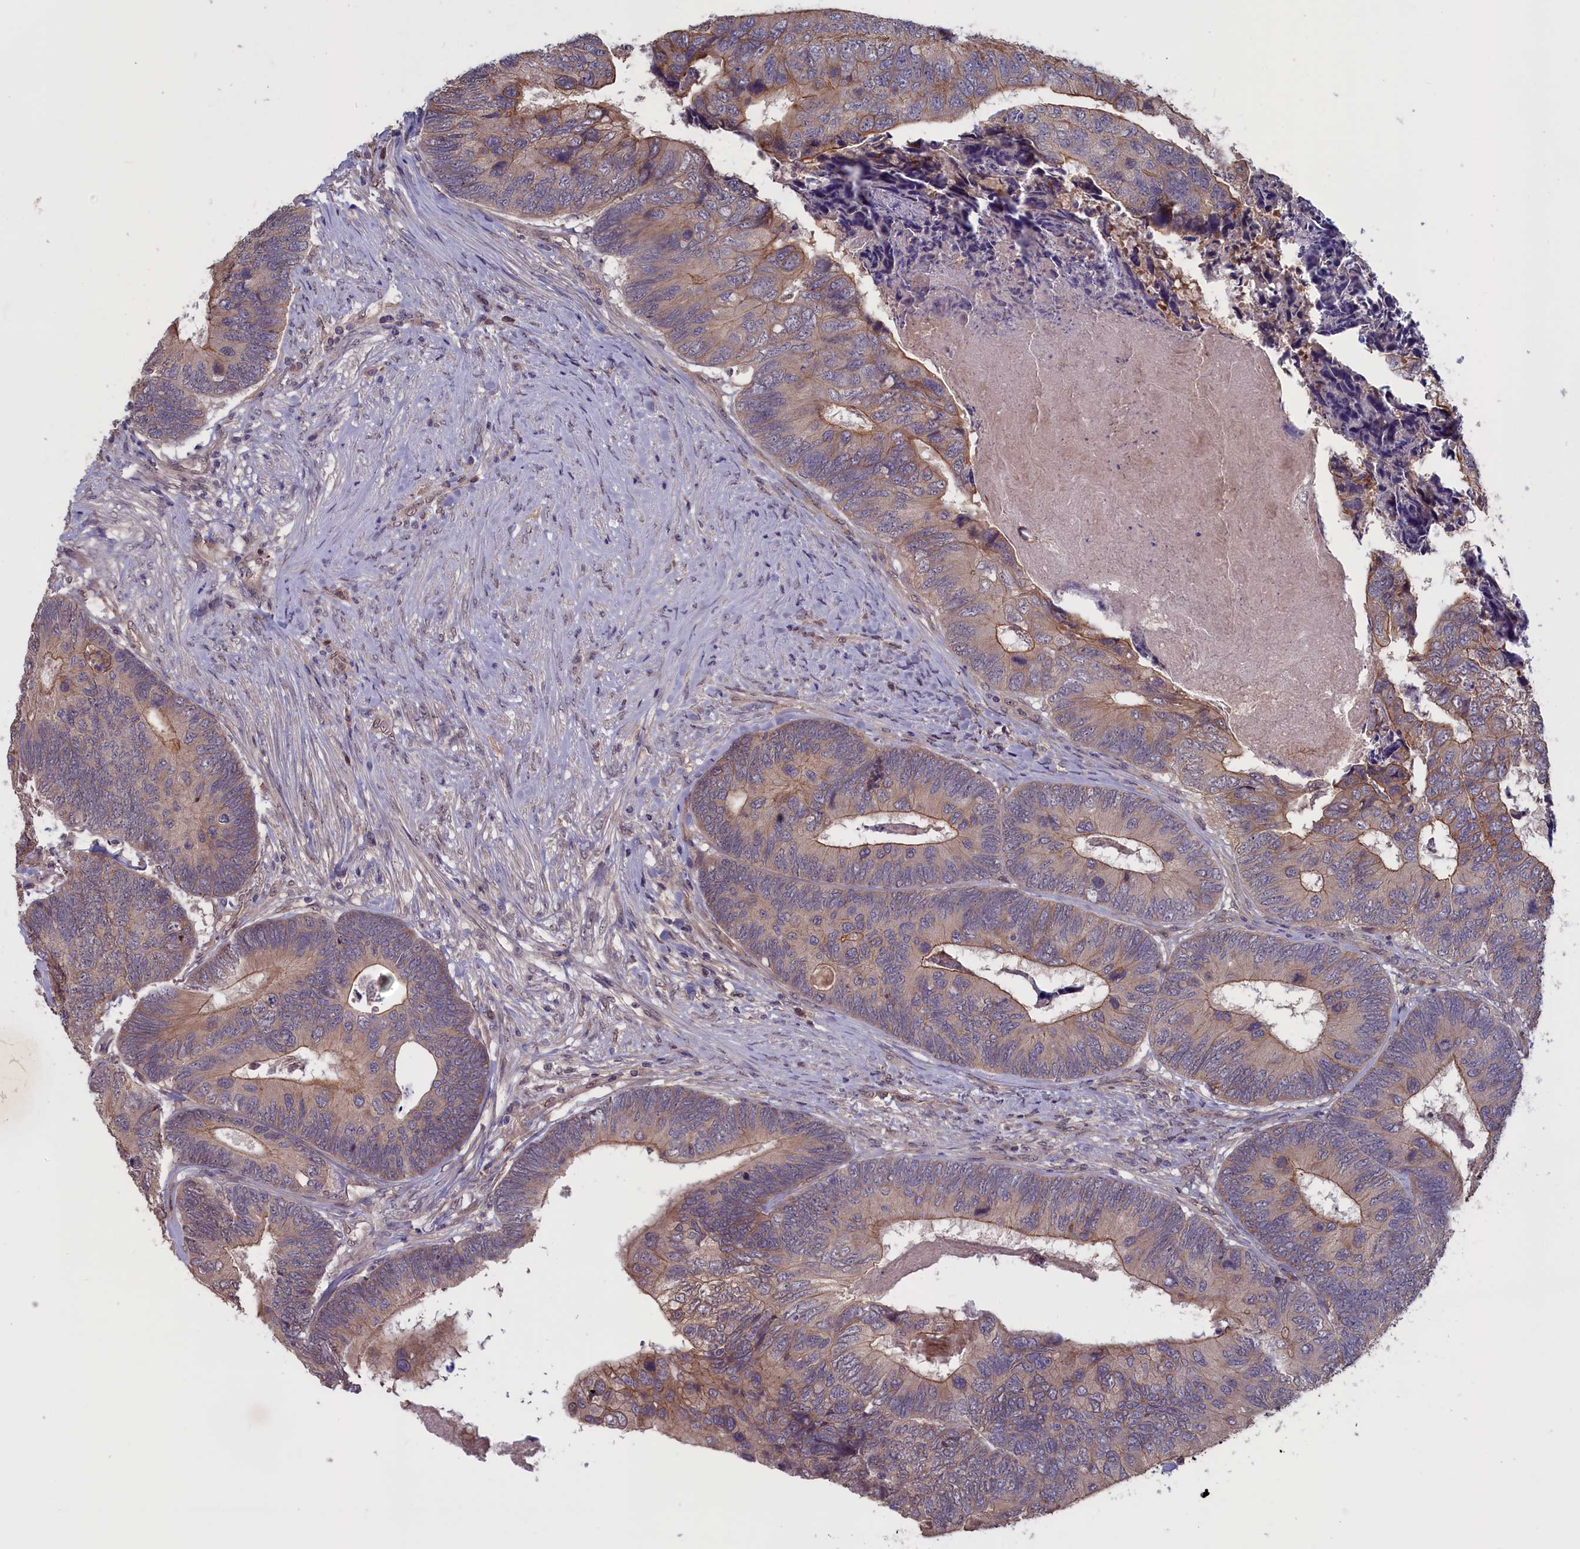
{"staining": {"intensity": "weak", "quantity": "25%-75%", "location": "cytoplasmic/membranous"}, "tissue": "colorectal cancer", "cell_type": "Tumor cells", "image_type": "cancer", "snomed": [{"axis": "morphology", "description": "Adenocarcinoma, NOS"}, {"axis": "topography", "description": "Colon"}], "caption": "Weak cytoplasmic/membranous protein positivity is seen in about 25%-75% of tumor cells in colorectal cancer.", "gene": "PLP2", "patient": {"sex": "female", "age": 67}}